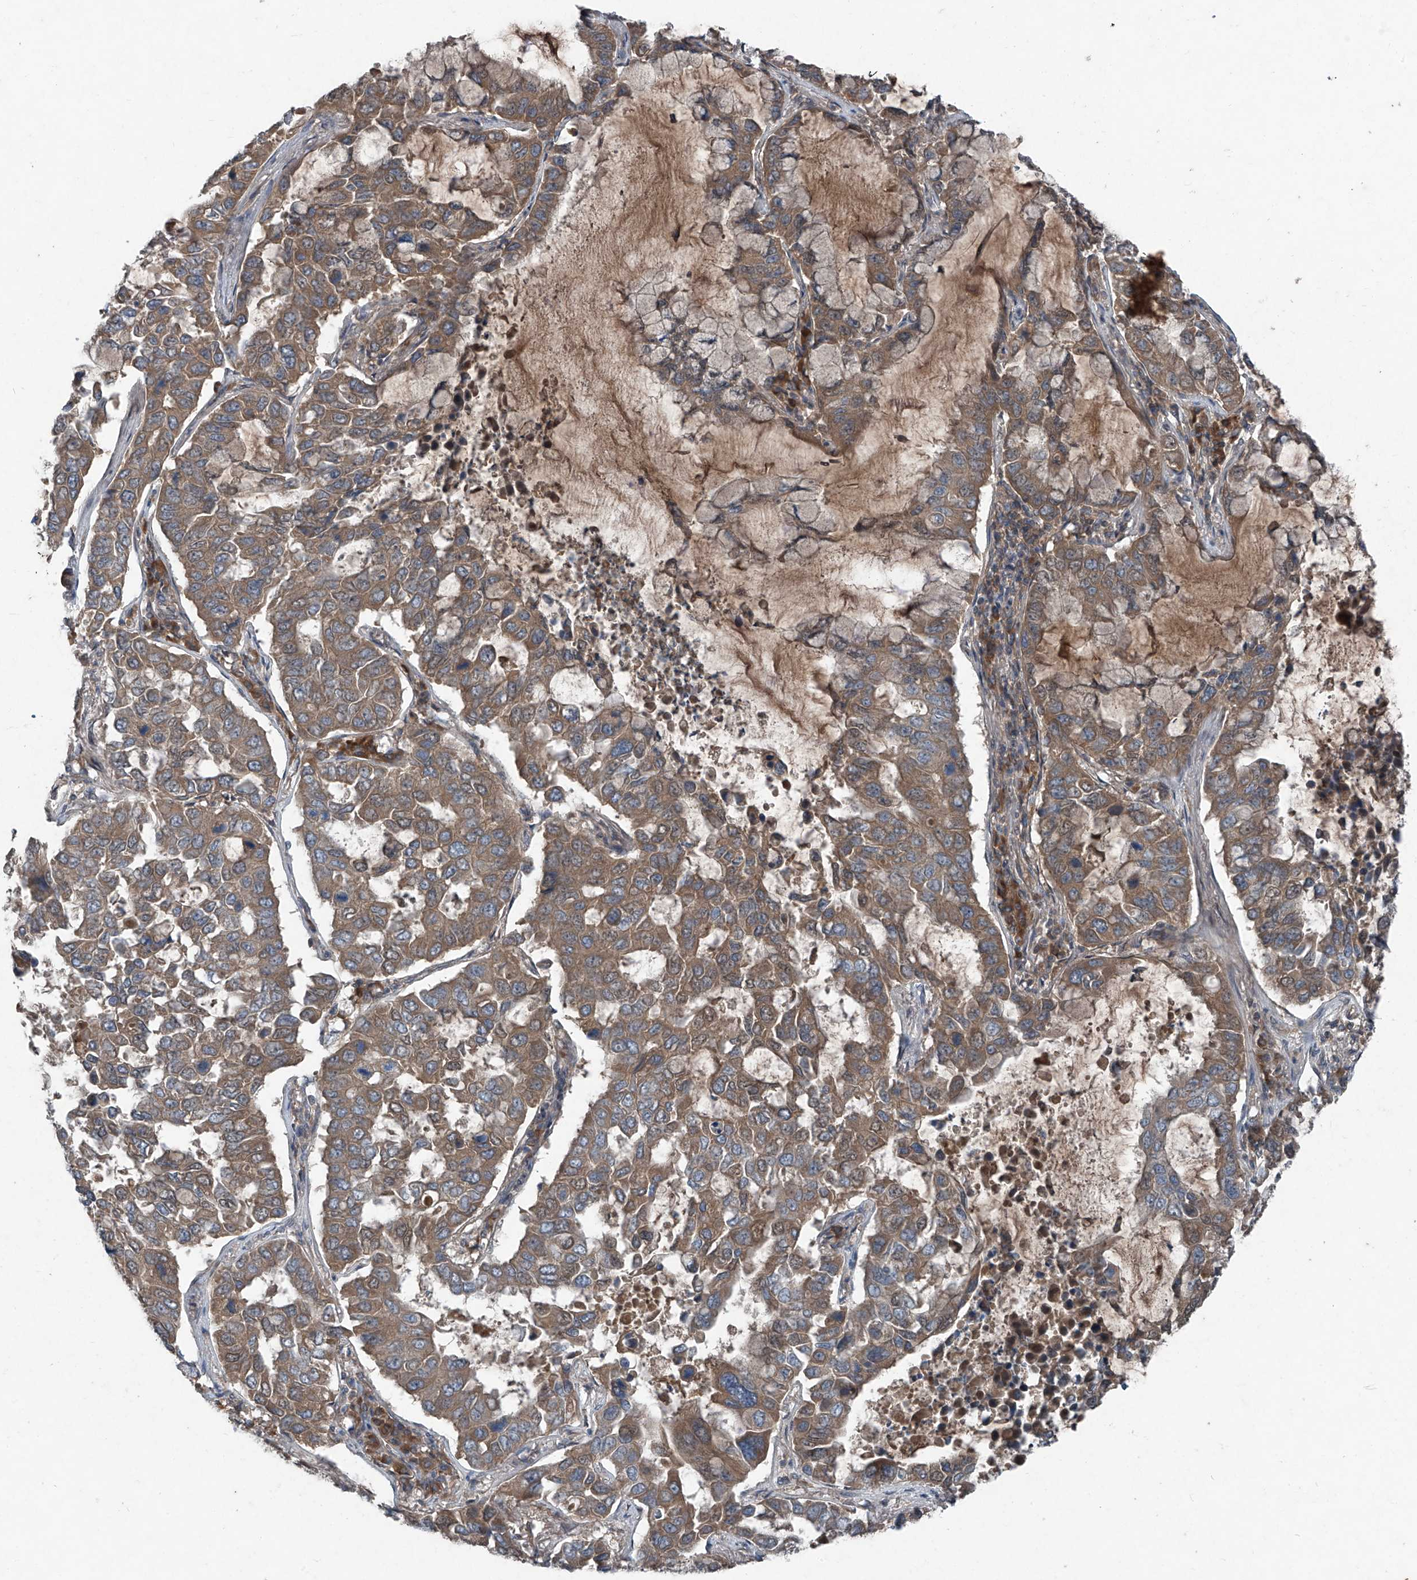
{"staining": {"intensity": "moderate", "quantity": ">75%", "location": "cytoplasmic/membranous"}, "tissue": "lung cancer", "cell_type": "Tumor cells", "image_type": "cancer", "snomed": [{"axis": "morphology", "description": "Adenocarcinoma, NOS"}, {"axis": "topography", "description": "Lung"}], "caption": "Immunohistochemistry image of neoplastic tissue: human lung cancer stained using immunohistochemistry shows medium levels of moderate protein expression localized specifically in the cytoplasmic/membranous of tumor cells, appearing as a cytoplasmic/membranous brown color.", "gene": "FOXRED2", "patient": {"sex": "male", "age": 64}}